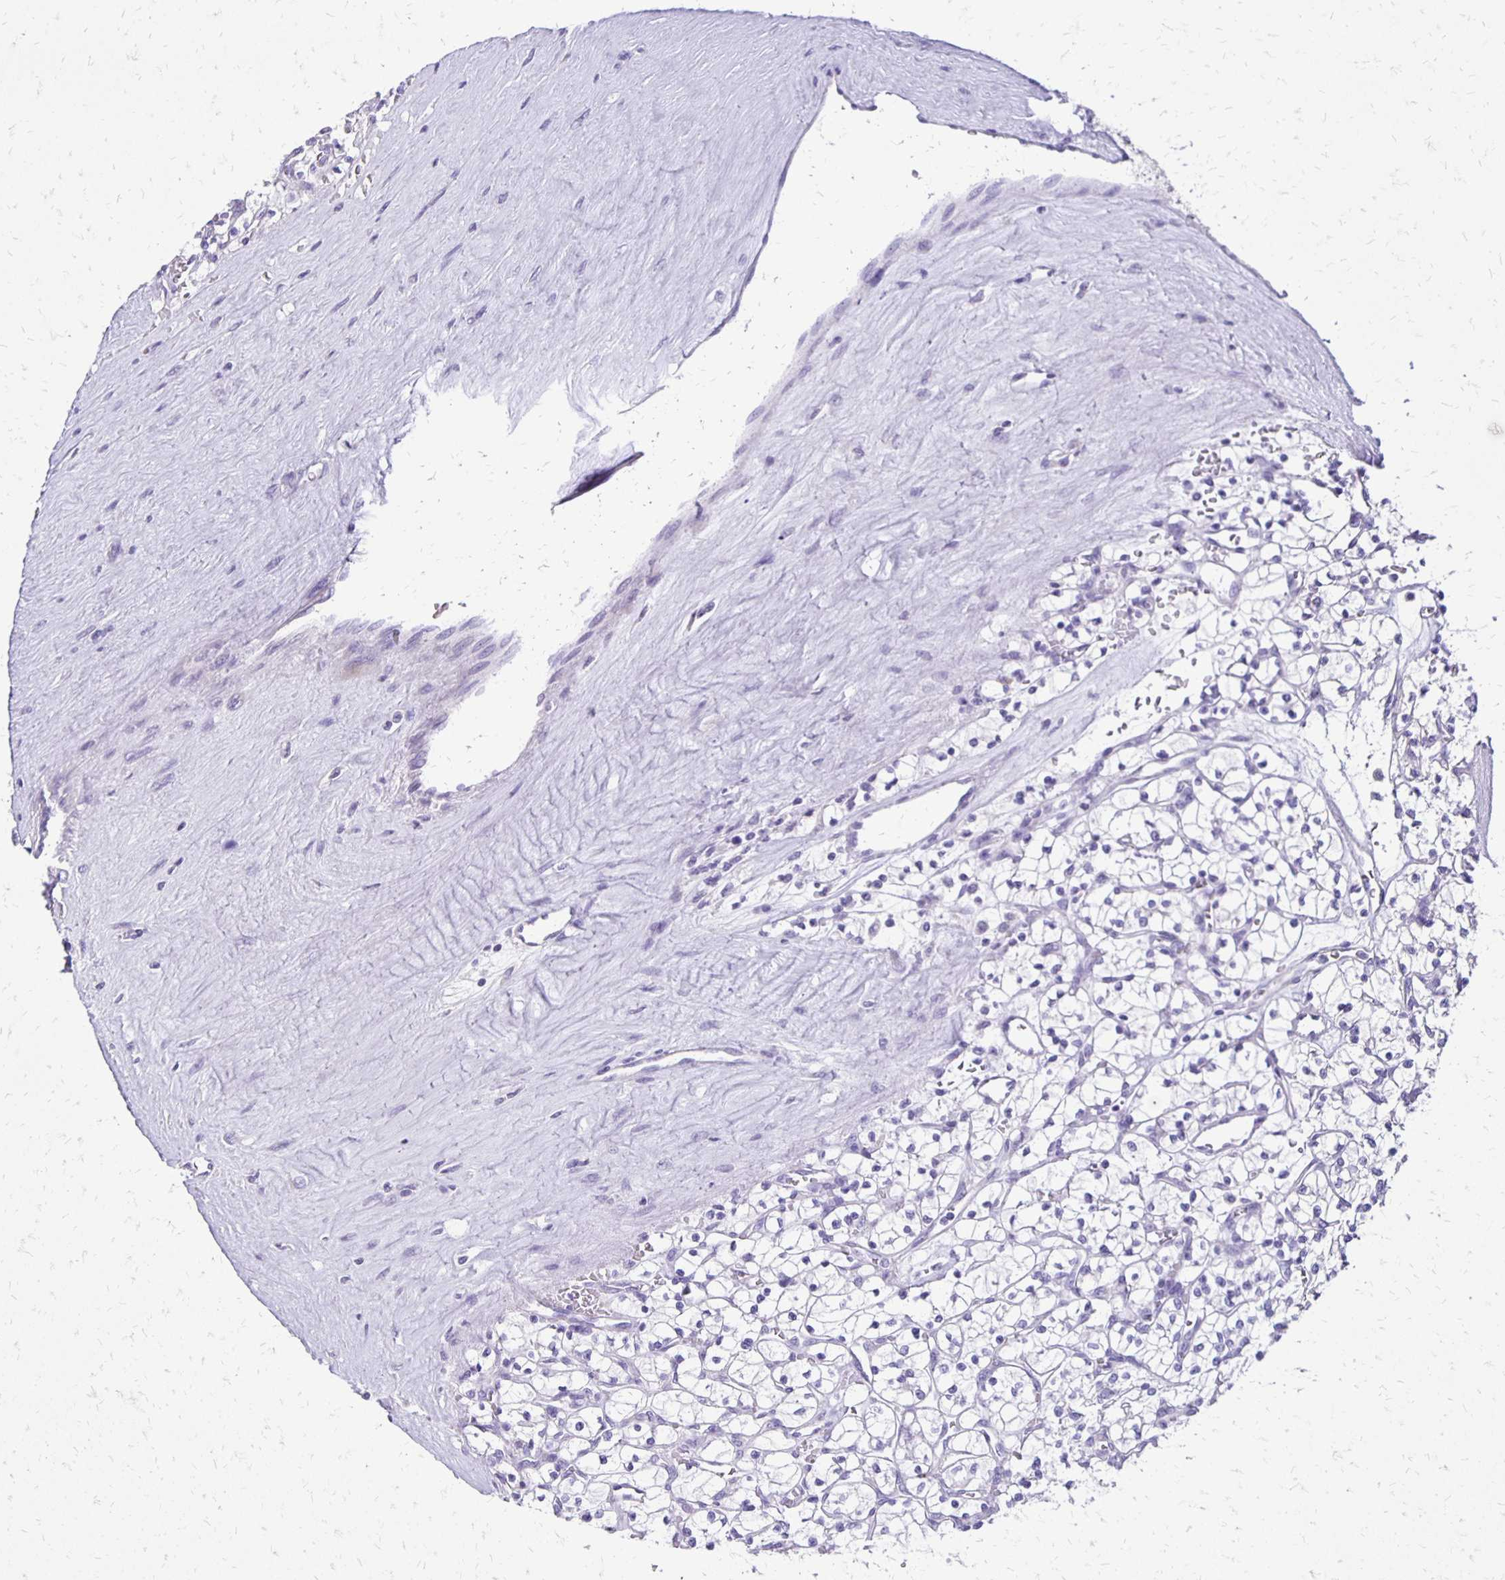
{"staining": {"intensity": "negative", "quantity": "none", "location": "none"}, "tissue": "renal cancer", "cell_type": "Tumor cells", "image_type": "cancer", "snomed": [{"axis": "morphology", "description": "Adenocarcinoma, NOS"}, {"axis": "topography", "description": "Kidney"}], "caption": "Immunohistochemical staining of human renal cancer displays no significant positivity in tumor cells.", "gene": "ANKRD45", "patient": {"sex": "female", "age": 64}}